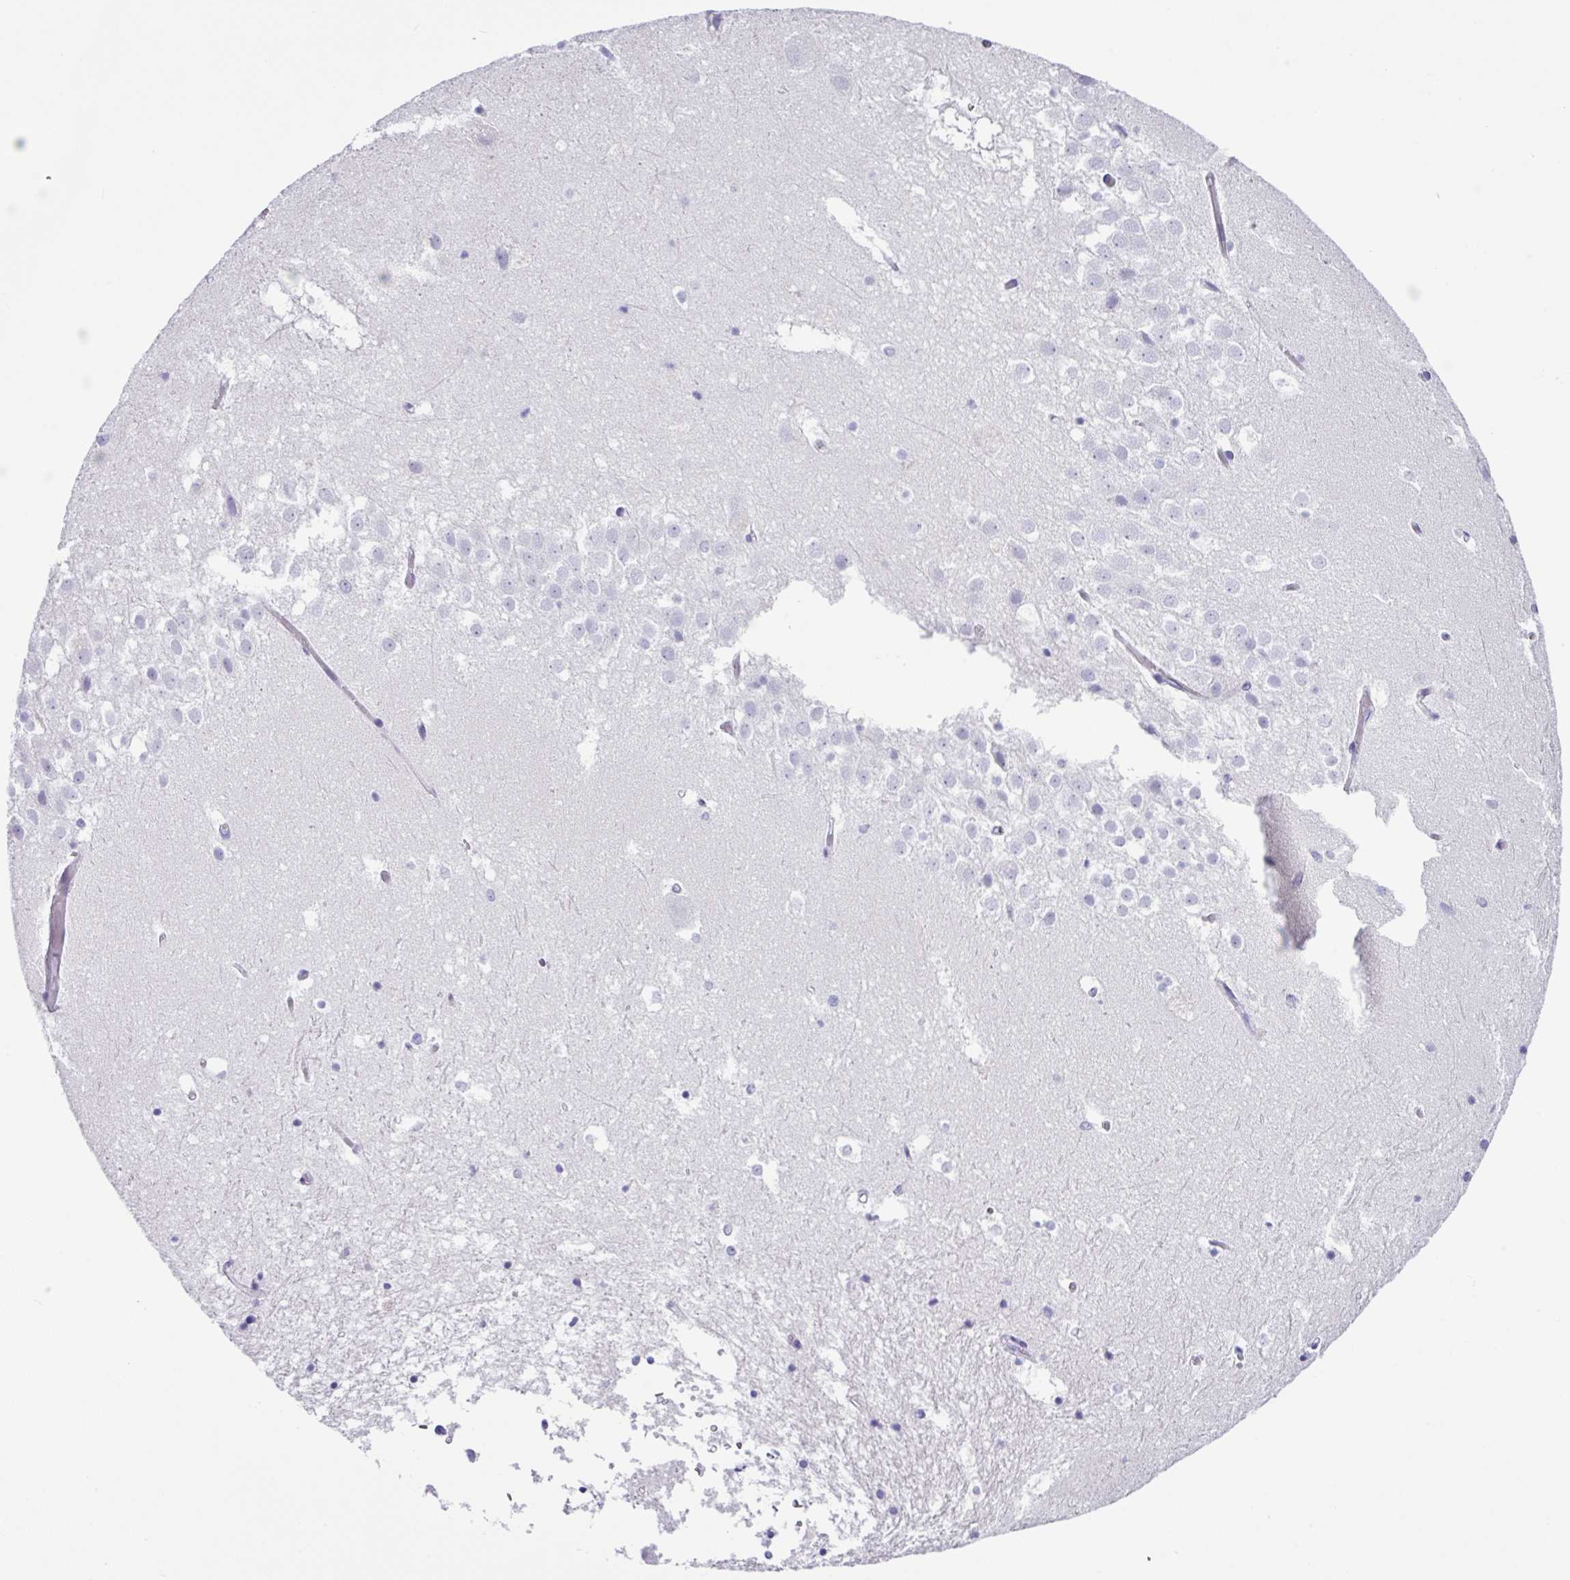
{"staining": {"intensity": "negative", "quantity": "none", "location": "none"}, "tissue": "hippocampus", "cell_type": "Glial cells", "image_type": "normal", "snomed": [{"axis": "morphology", "description": "Normal tissue, NOS"}, {"axis": "topography", "description": "Hippocampus"}], "caption": "Hippocampus stained for a protein using IHC shows no positivity glial cells.", "gene": "ZG16", "patient": {"sex": "female", "age": 52}}